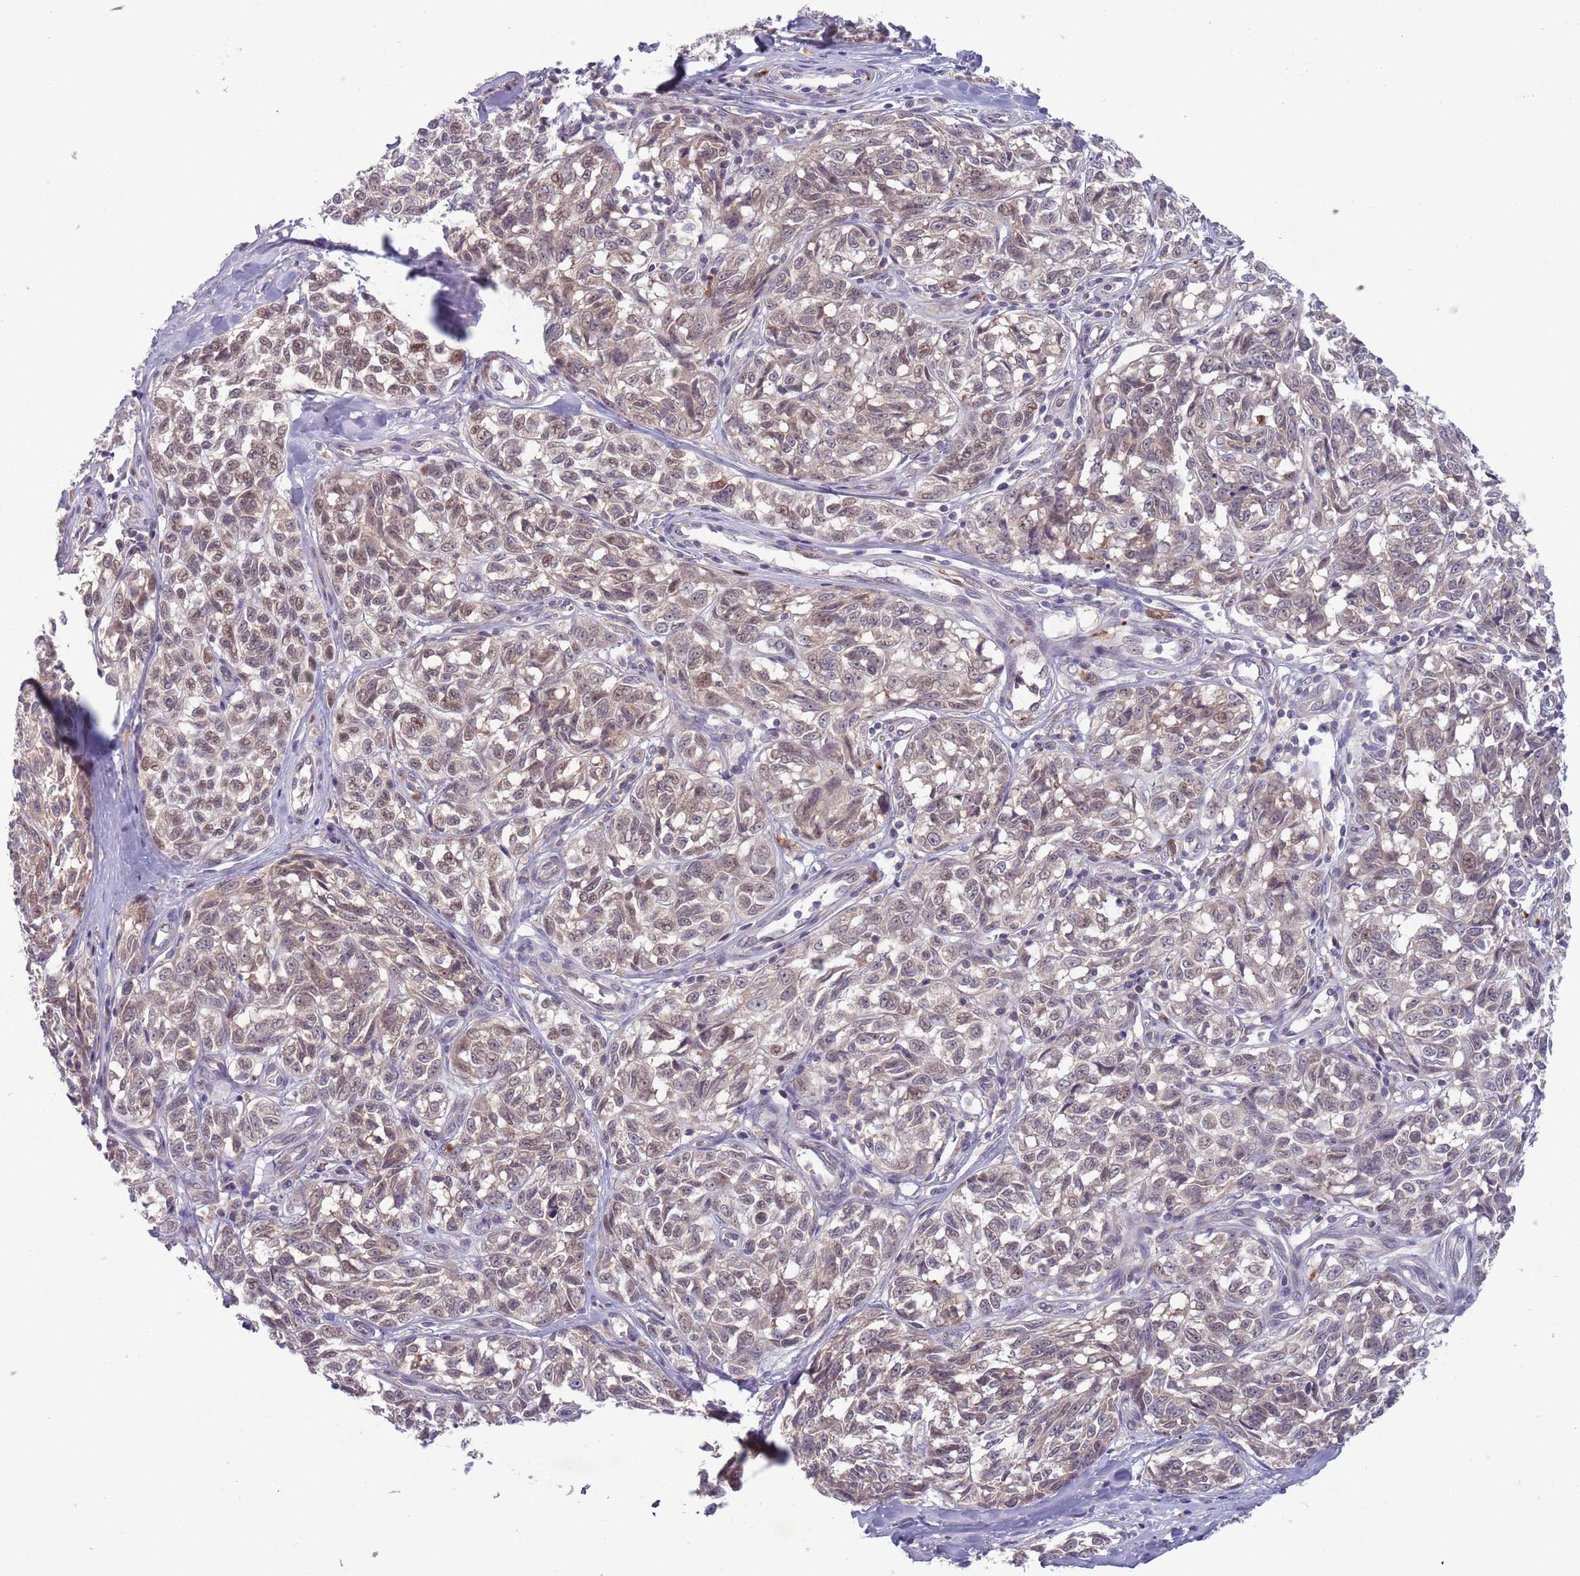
{"staining": {"intensity": "weak", "quantity": "25%-75%", "location": "cytoplasmic/membranous"}, "tissue": "melanoma", "cell_type": "Tumor cells", "image_type": "cancer", "snomed": [{"axis": "morphology", "description": "Normal tissue, NOS"}, {"axis": "morphology", "description": "Malignant melanoma, NOS"}, {"axis": "topography", "description": "Skin"}], "caption": "Brown immunohistochemical staining in melanoma displays weak cytoplasmic/membranous staining in approximately 25%-75% of tumor cells.", "gene": "TYW1", "patient": {"sex": "female", "age": 64}}